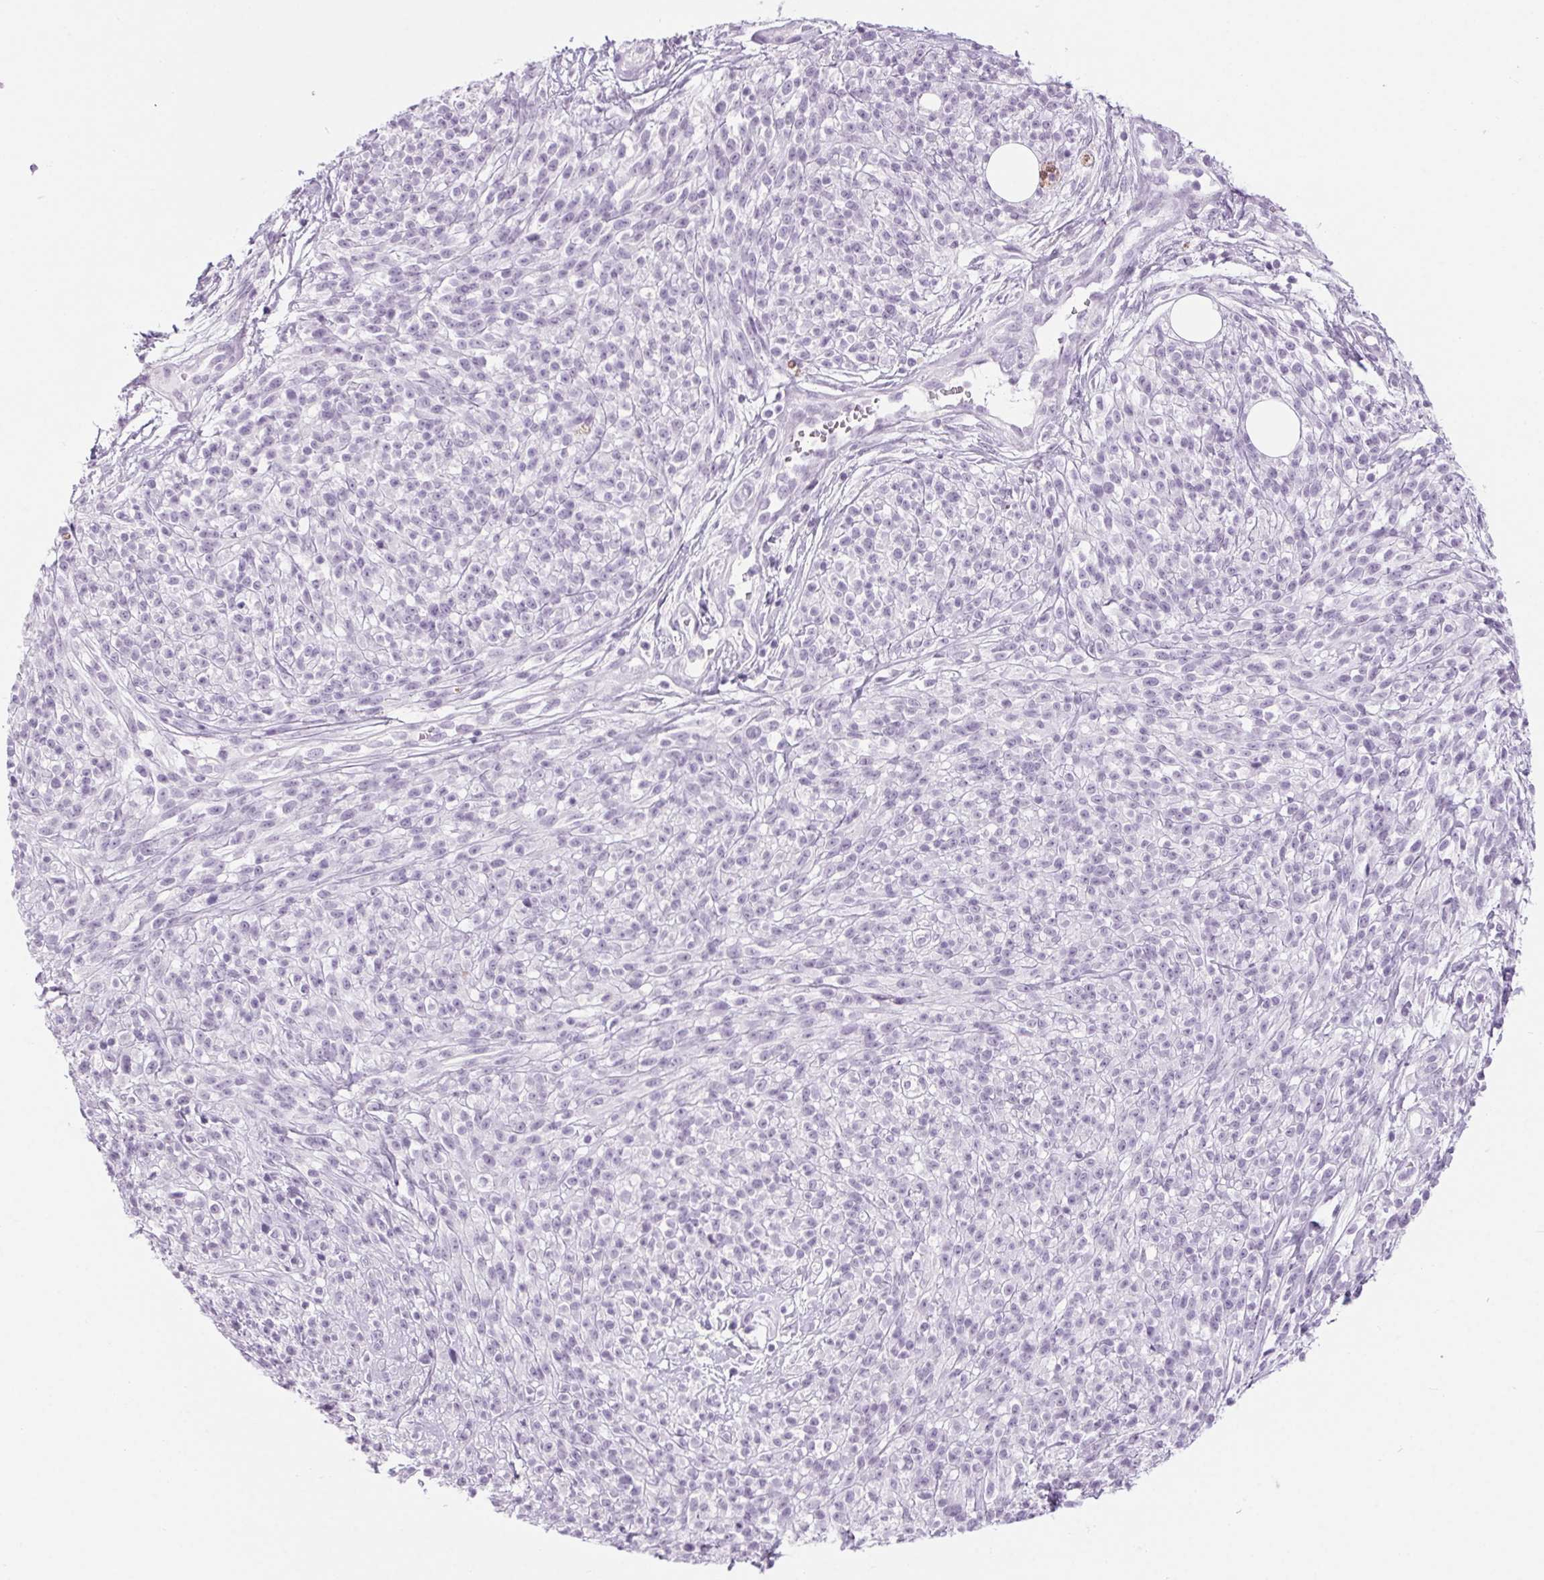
{"staining": {"intensity": "negative", "quantity": "none", "location": "none"}, "tissue": "melanoma", "cell_type": "Tumor cells", "image_type": "cancer", "snomed": [{"axis": "morphology", "description": "Malignant melanoma, NOS"}, {"axis": "topography", "description": "Skin"}, {"axis": "topography", "description": "Skin of trunk"}], "caption": "Tumor cells show no significant expression in malignant melanoma.", "gene": "LRP2", "patient": {"sex": "male", "age": 74}}